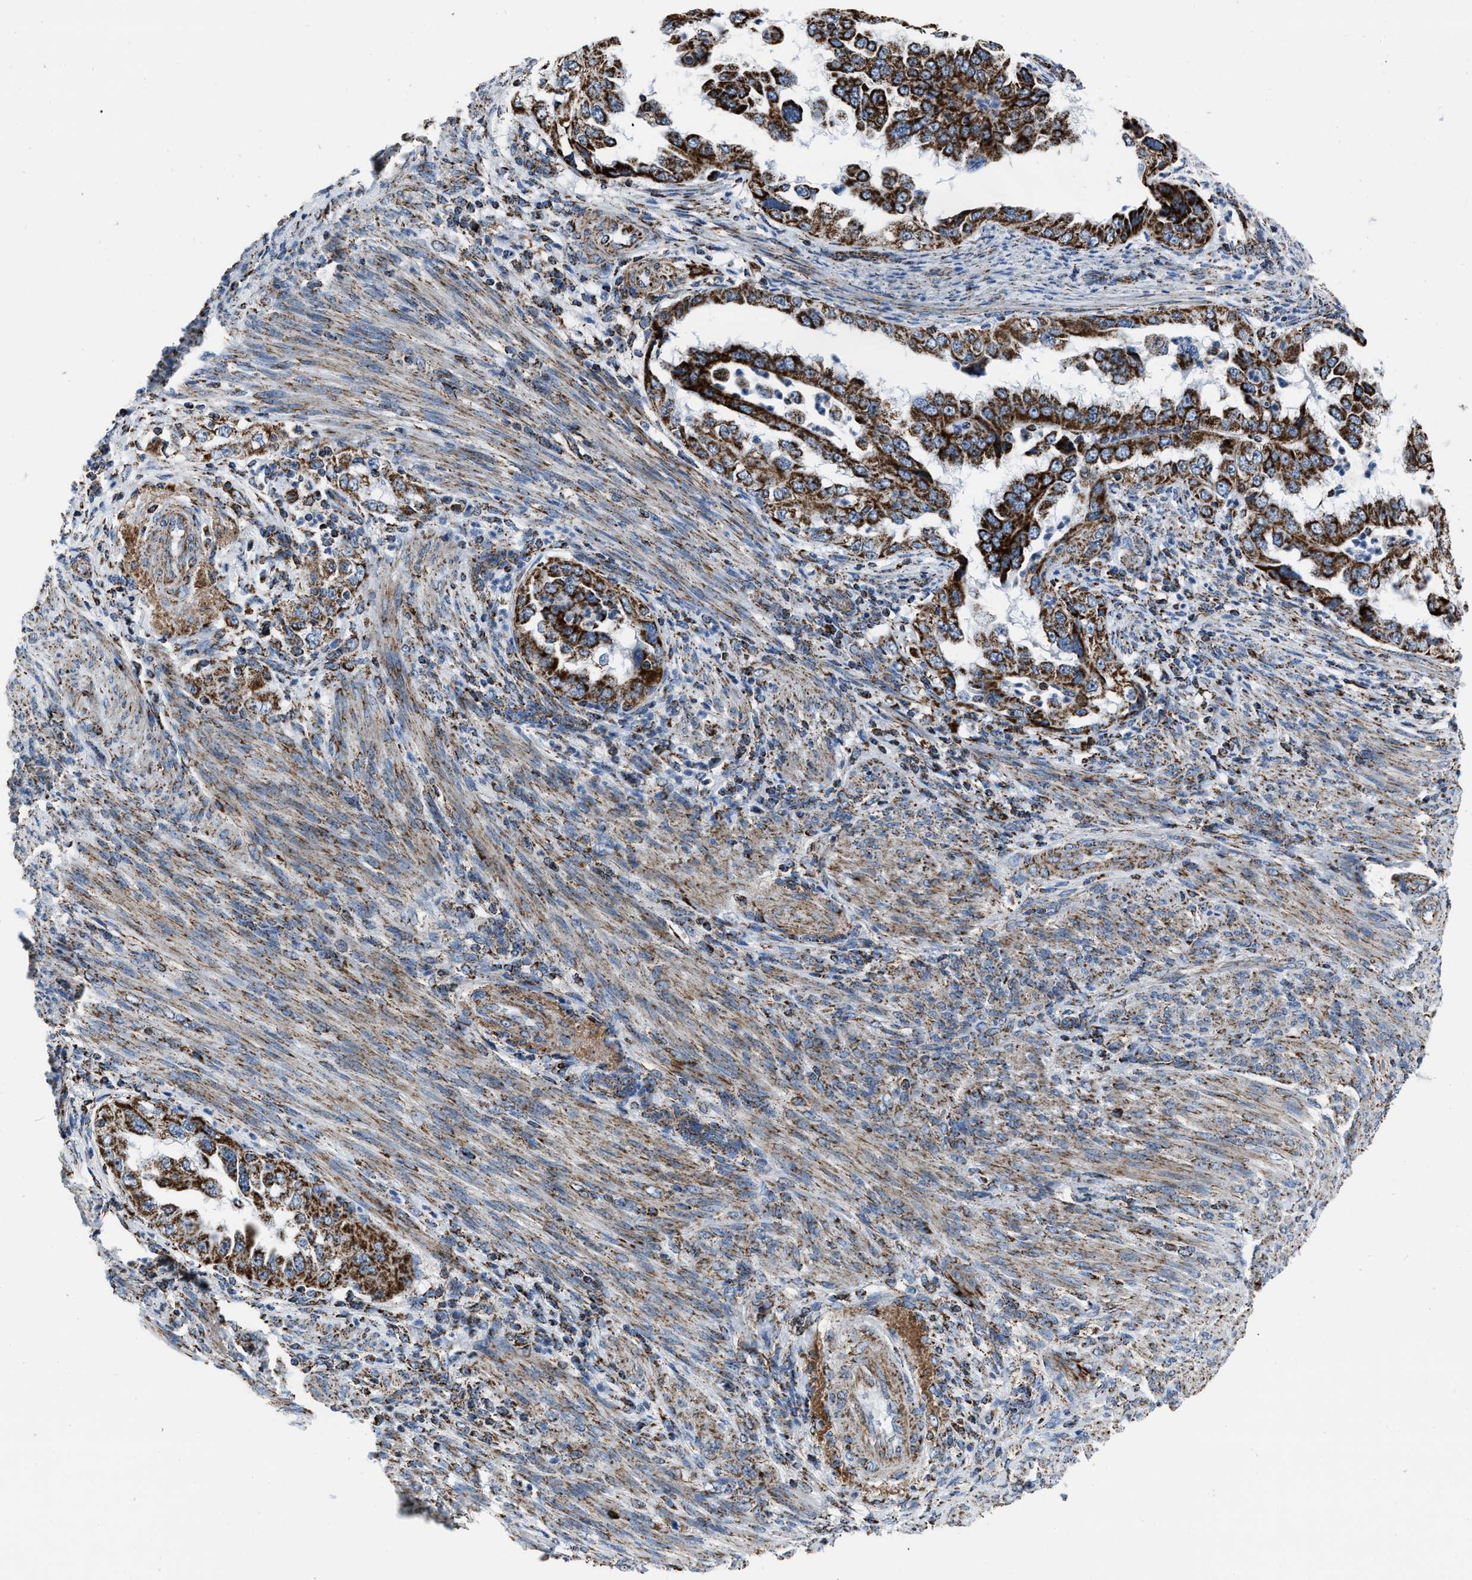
{"staining": {"intensity": "strong", "quantity": ">75%", "location": "cytoplasmic/membranous"}, "tissue": "endometrial cancer", "cell_type": "Tumor cells", "image_type": "cancer", "snomed": [{"axis": "morphology", "description": "Adenocarcinoma, NOS"}, {"axis": "topography", "description": "Endometrium"}], "caption": "A photomicrograph of endometrial cancer stained for a protein displays strong cytoplasmic/membranous brown staining in tumor cells.", "gene": "NSD3", "patient": {"sex": "female", "age": 85}}